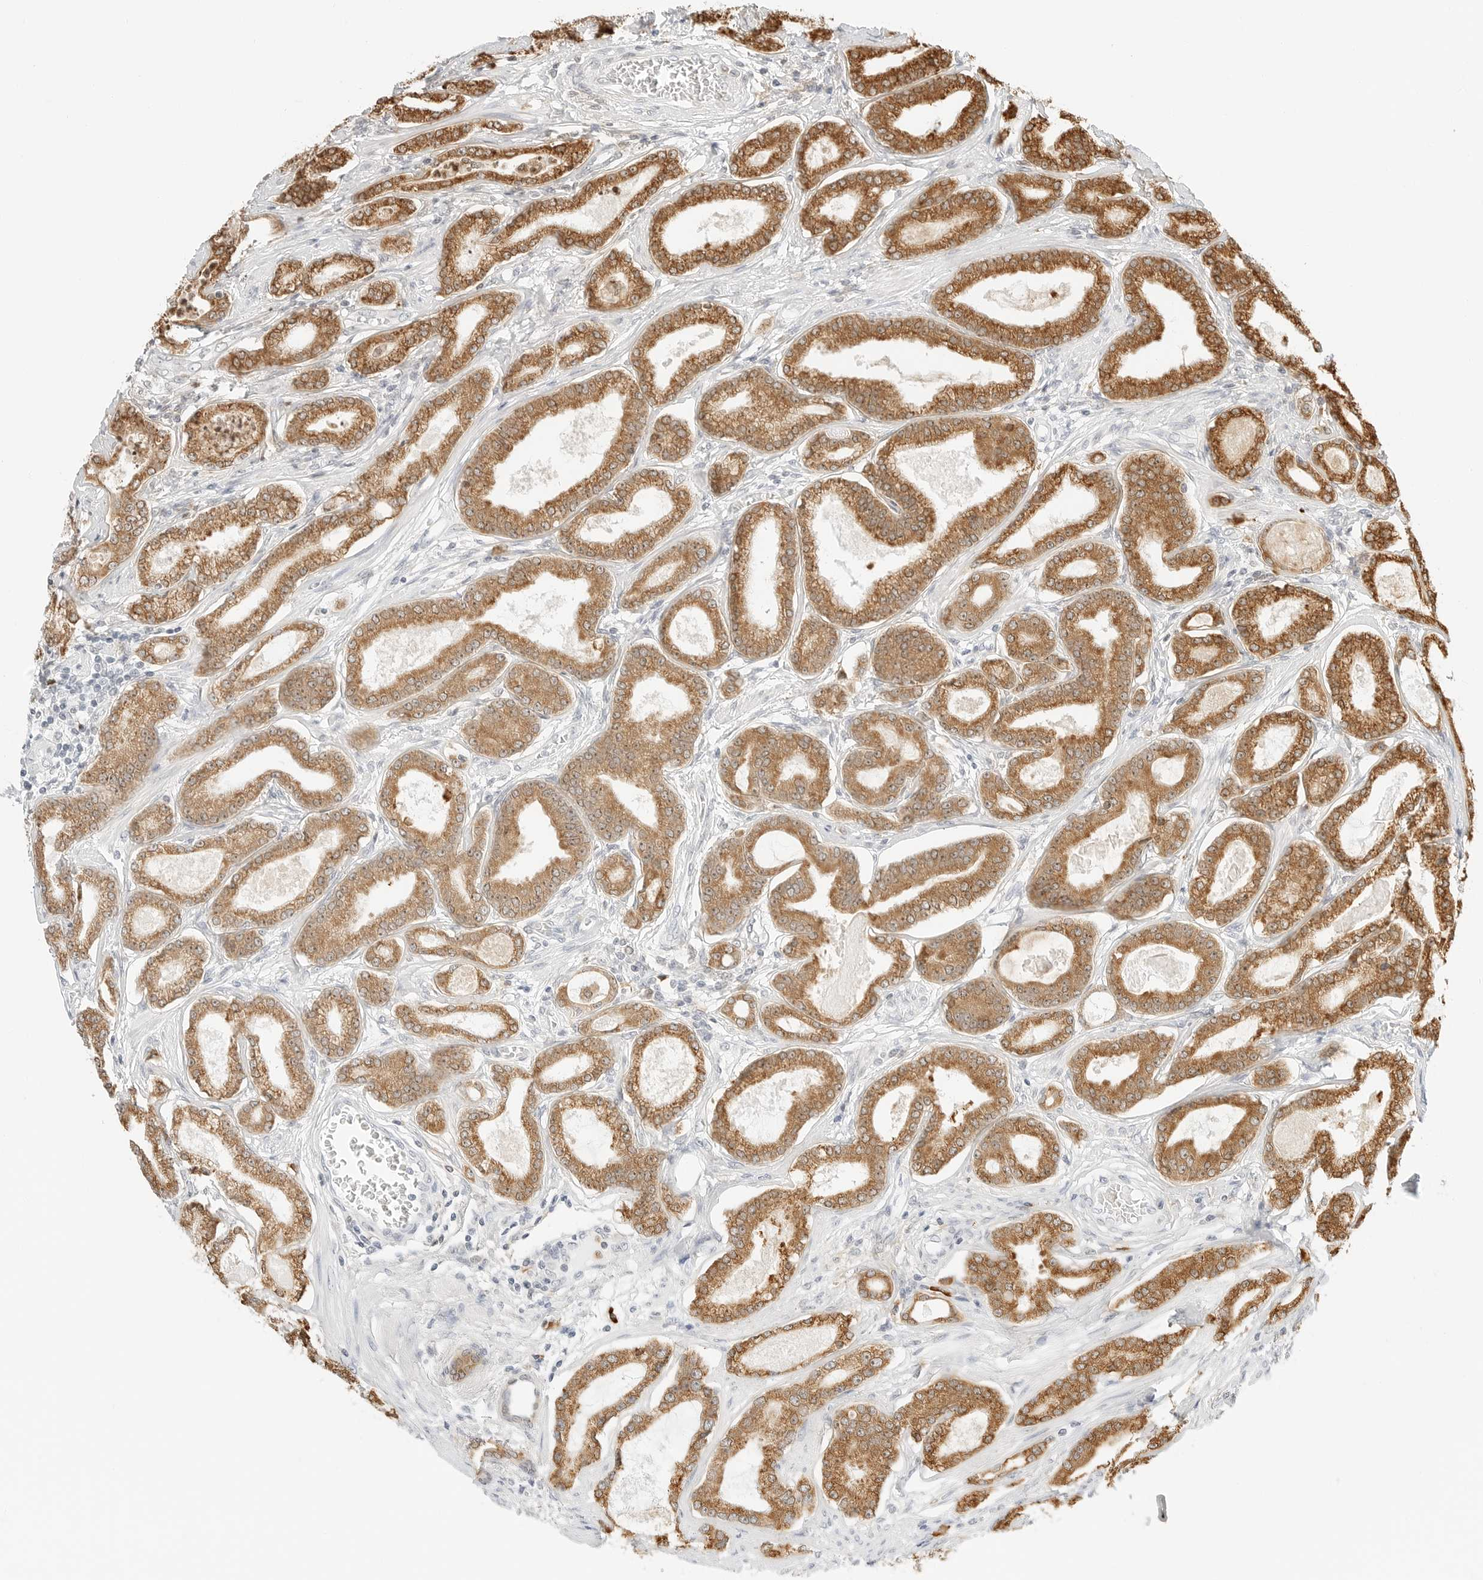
{"staining": {"intensity": "moderate", "quantity": ">75%", "location": "cytoplasmic/membranous"}, "tissue": "prostate cancer", "cell_type": "Tumor cells", "image_type": "cancer", "snomed": [{"axis": "morphology", "description": "Adenocarcinoma, Low grade"}, {"axis": "topography", "description": "Prostate"}], "caption": "Prostate cancer tissue reveals moderate cytoplasmic/membranous expression in approximately >75% of tumor cells", "gene": "THEM4", "patient": {"sex": "male", "age": 60}}